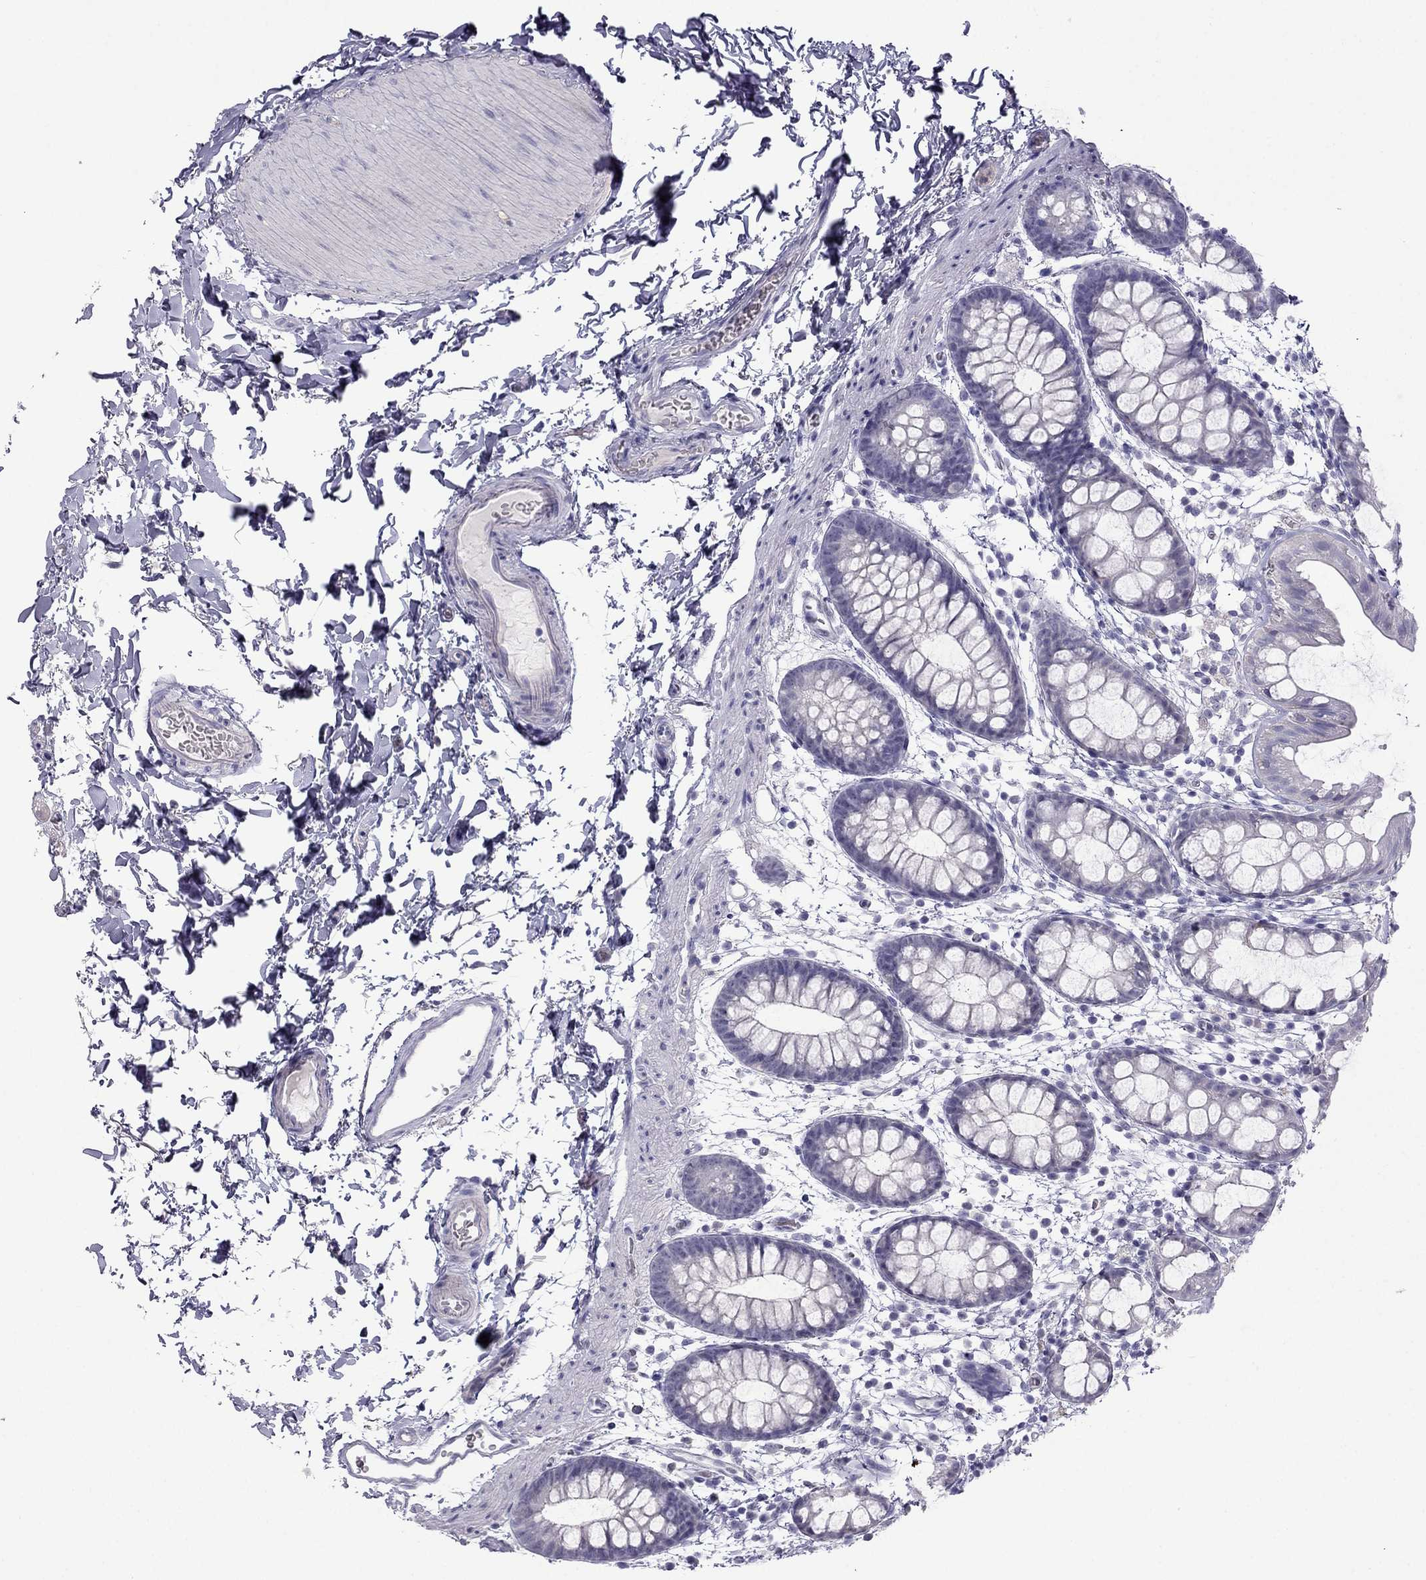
{"staining": {"intensity": "negative", "quantity": "none", "location": "none"}, "tissue": "rectum", "cell_type": "Glandular cells", "image_type": "normal", "snomed": [{"axis": "morphology", "description": "Normal tissue, NOS"}, {"axis": "topography", "description": "Rectum"}], "caption": "IHC histopathology image of normal human rectum stained for a protein (brown), which displays no expression in glandular cells.", "gene": "ERC2", "patient": {"sex": "male", "age": 57}}